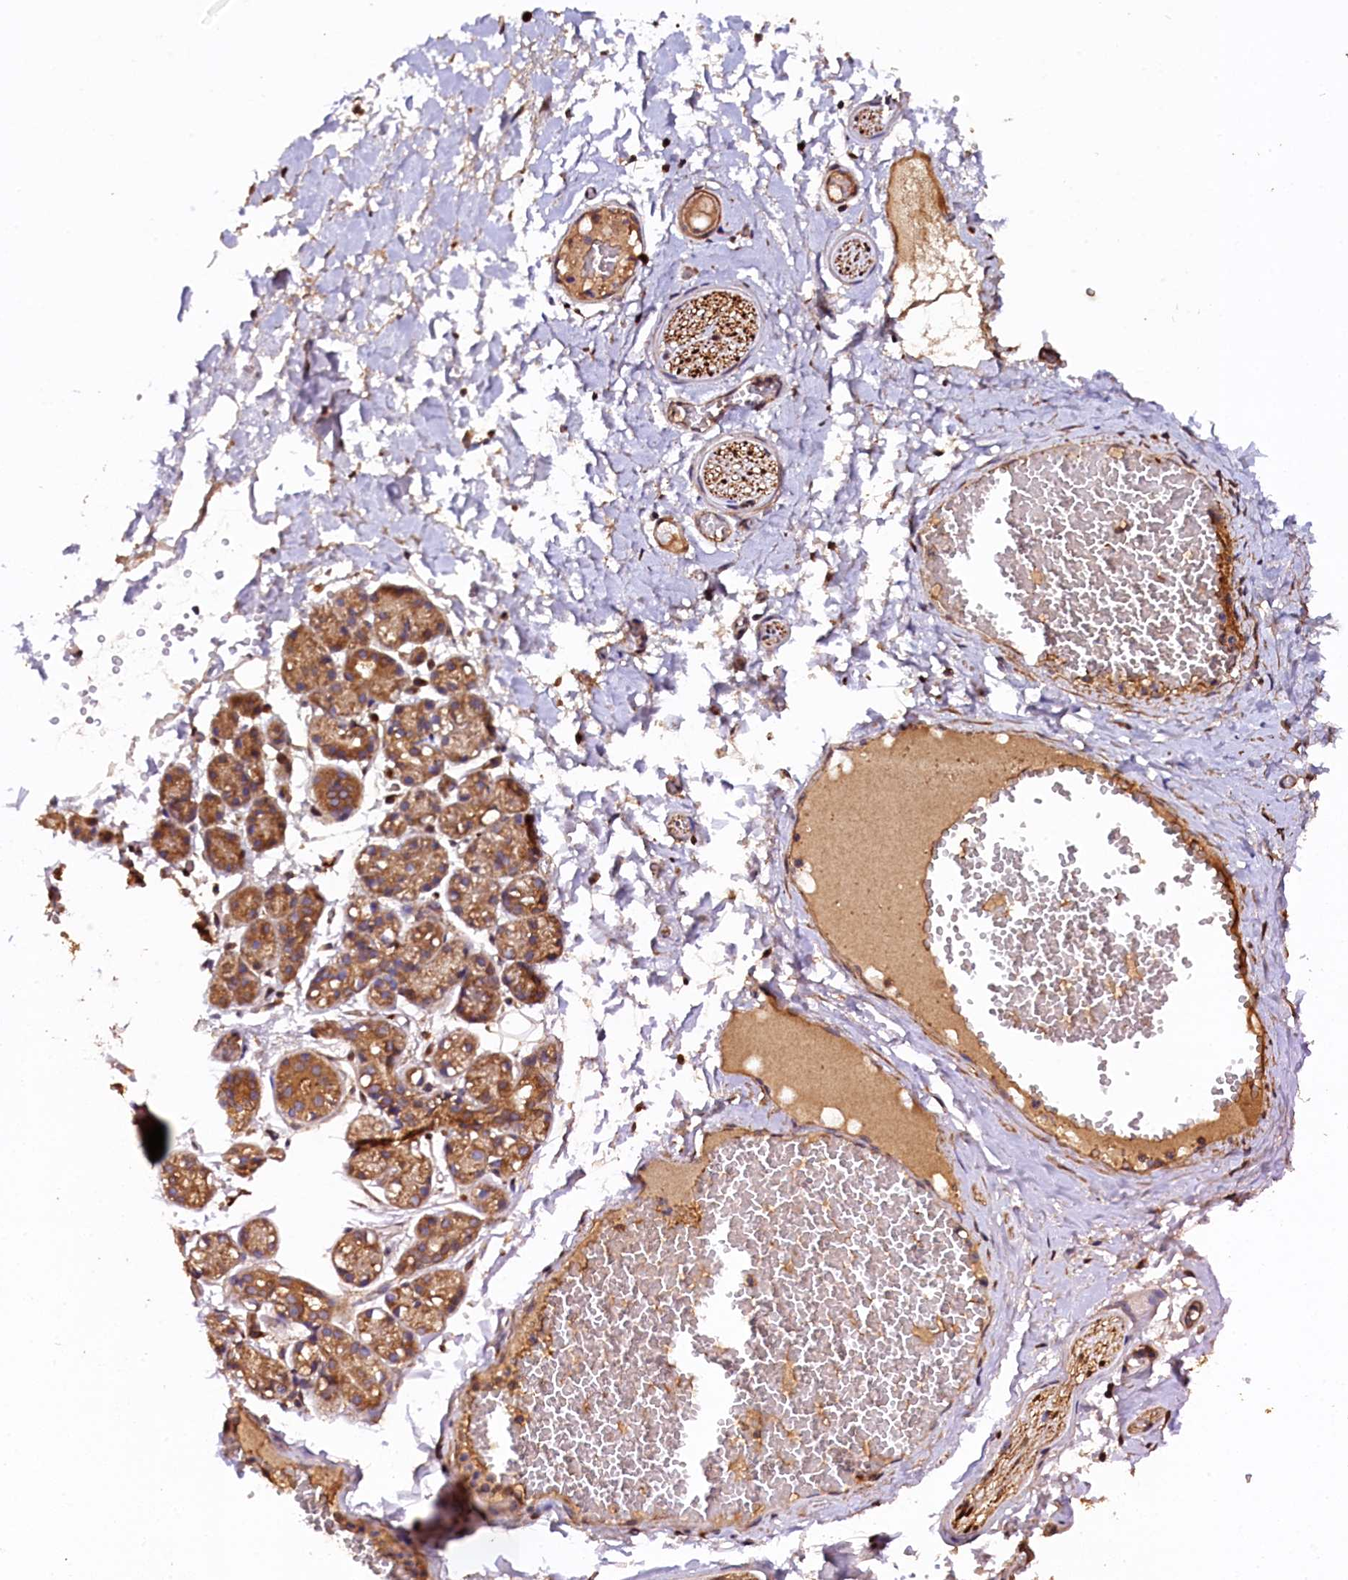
{"staining": {"intensity": "moderate", "quantity": ">75%", "location": "cytoplasmic/membranous"}, "tissue": "salivary gland", "cell_type": "Glandular cells", "image_type": "normal", "snomed": [{"axis": "morphology", "description": "Normal tissue, NOS"}, {"axis": "topography", "description": "Salivary gland"}], "caption": "This photomicrograph exhibits immunohistochemistry staining of benign human salivary gland, with medium moderate cytoplasmic/membranous staining in approximately >75% of glandular cells.", "gene": "KLC2", "patient": {"sex": "male", "age": 63}}